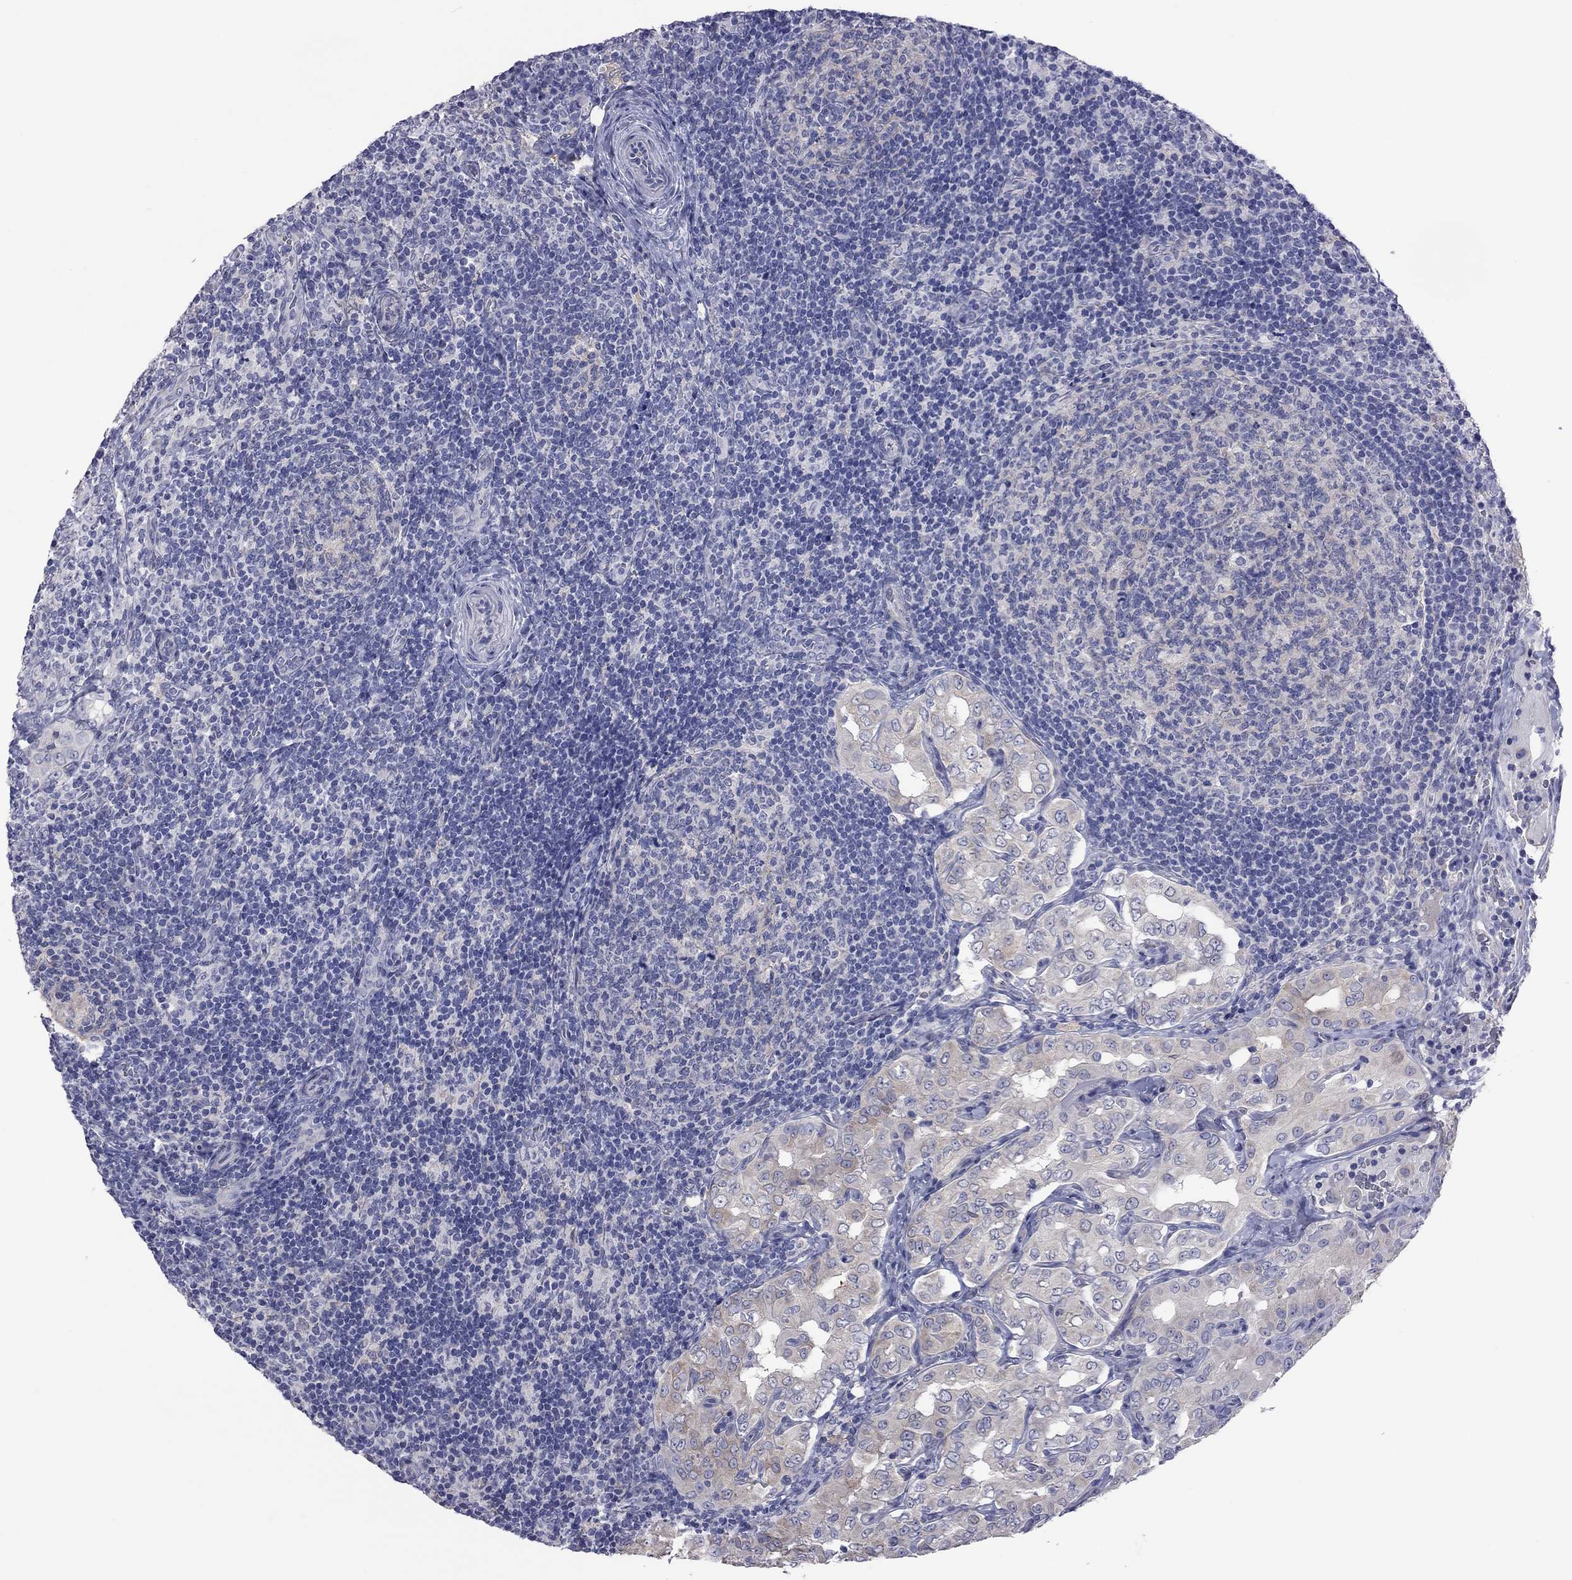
{"staining": {"intensity": "negative", "quantity": "none", "location": "none"}, "tissue": "thyroid cancer", "cell_type": "Tumor cells", "image_type": "cancer", "snomed": [{"axis": "morphology", "description": "Papillary adenocarcinoma, NOS"}, {"axis": "topography", "description": "Thyroid gland"}], "caption": "This is a histopathology image of immunohistochemistry staining of thyroid cancer, which shows no staining in tumor cells.", "gene": "HYLS1", "patient": {"sex": "male", "age": 61}}